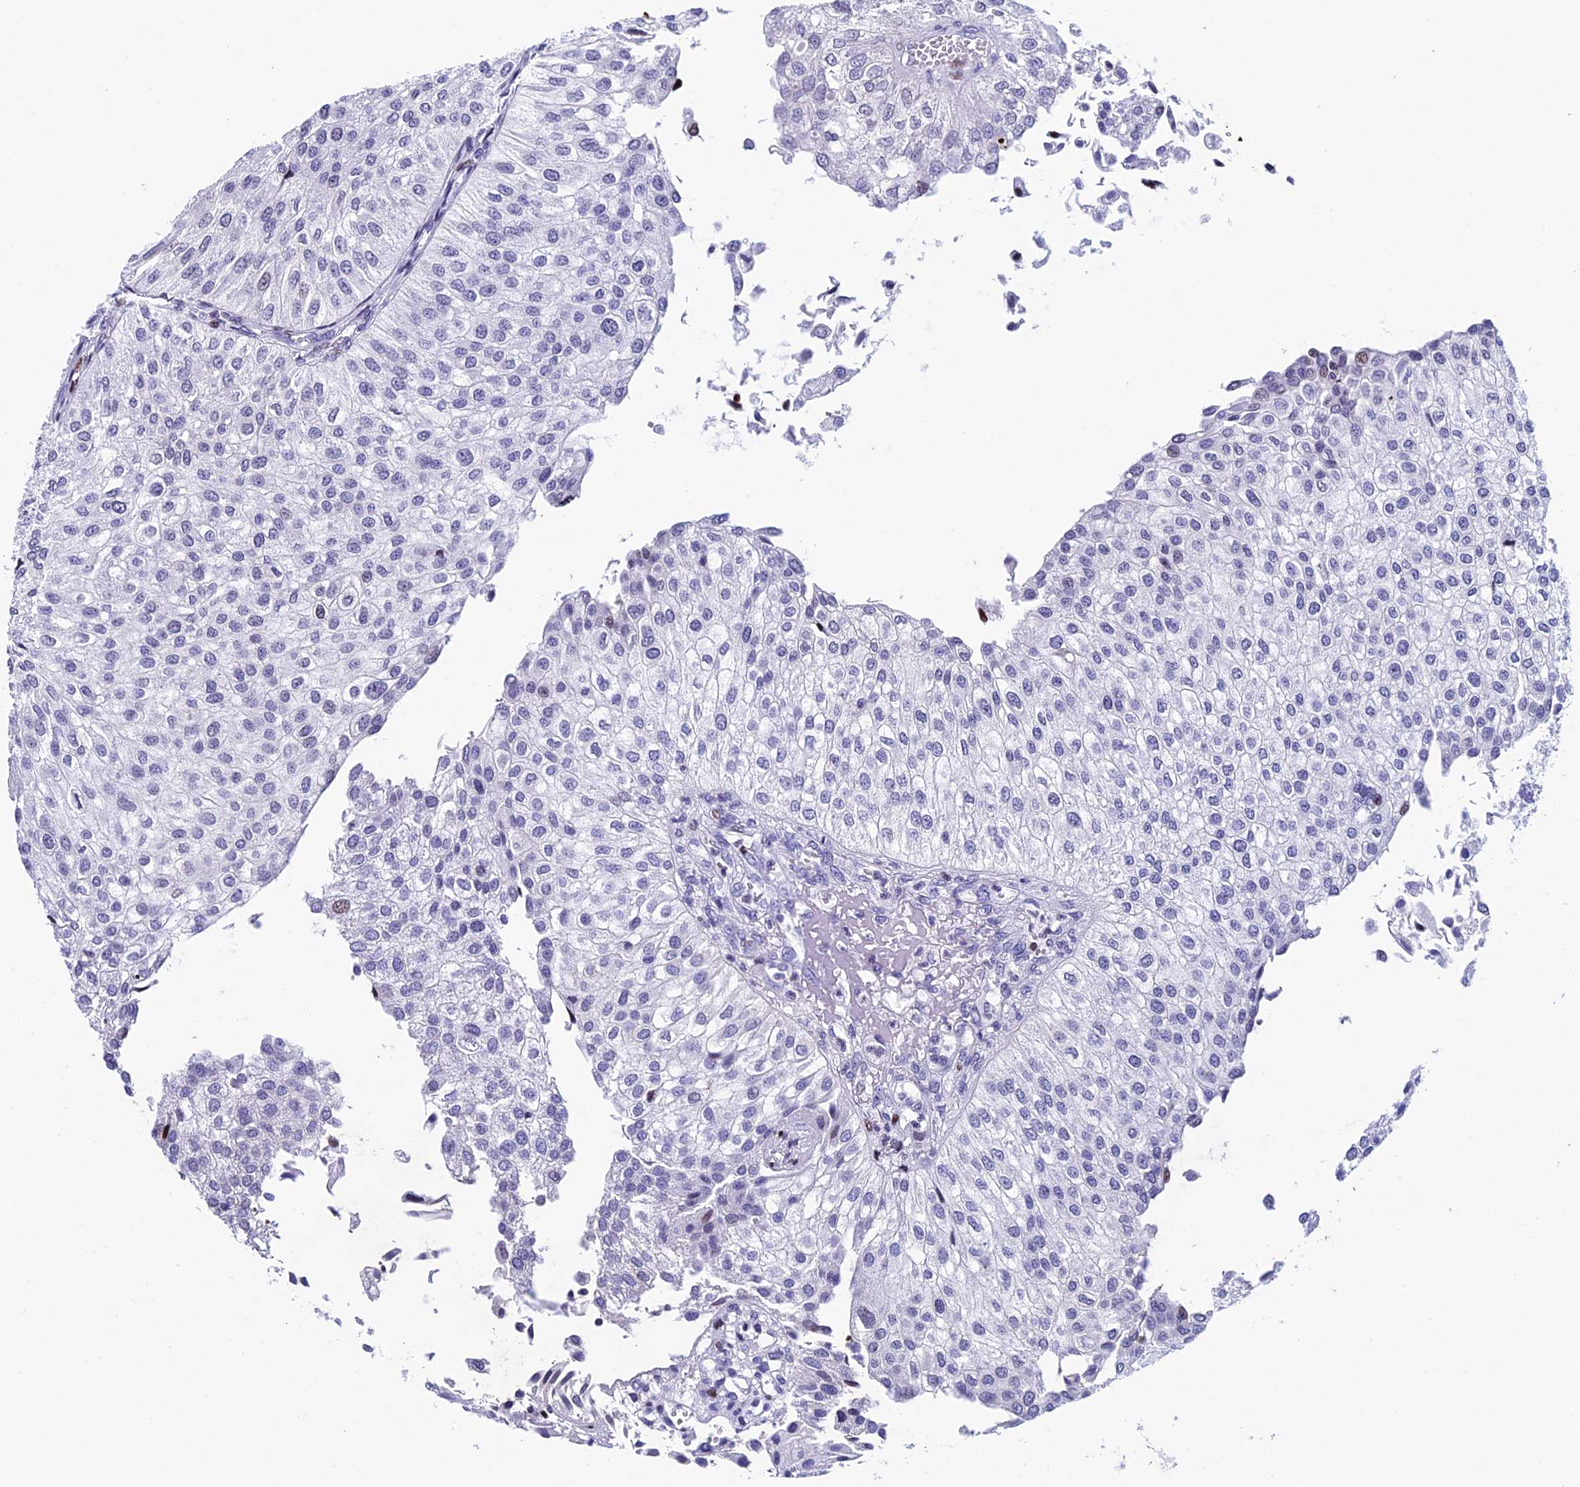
{"staining": {"intensity": "negative", "quantity": "none", "location": "none"}, "tissue": "urothelial cancer", "cell_type": "Tumor cells", "image_type": "cancer", "snomed": [{"axis": "morphology", "description": "Urothelial carcinoma, Low grade"}, {"axis": "topography", "description": "Urinary bladder"}], "caption": "Tumor cells show no significant staining in low-grade urothelial carcinoma. The staining was performed using DAB (3,3'-diaminobenzidine) to visualize the protein expression in brown, while the nuclei were stained in blue with hematoxylin (Magnification: 20x).", "gene": "BTBD3", "patient": {"sex": "female", "age": 89}}